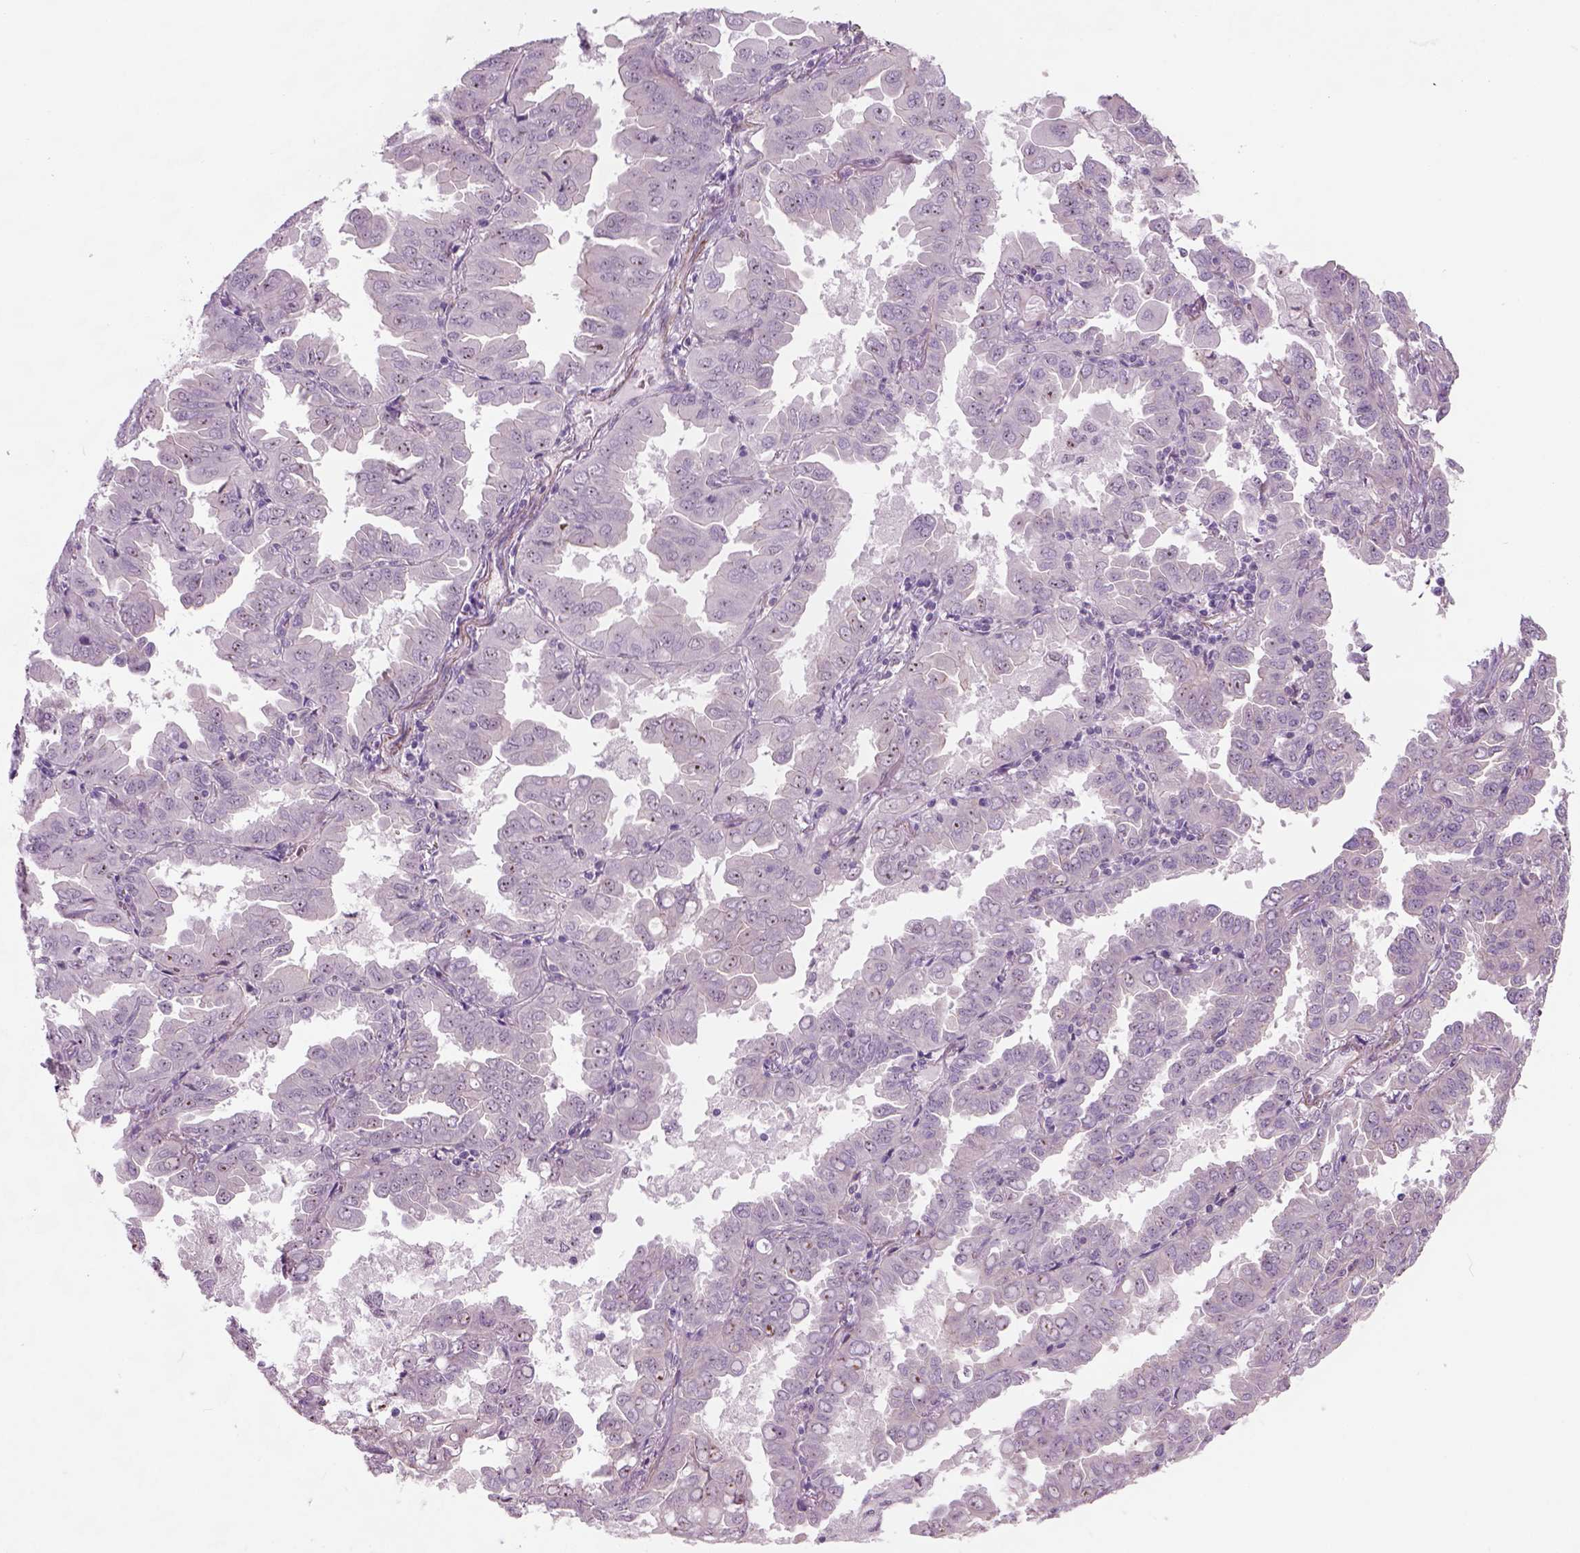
{"staining": {"intensity": "weak", "quantity": "25%-75%", "location": "nuclear"}, "tissue": "lung cancer", "cell_type": "Tumor cells", "image_type": "cancer", "snomed": [{"axis": "morphology", "description": "Adenocarcinoma, NOS"}, {"axis": "topography", "description": "Lung"}], "caption": "Adenocarcinoma (lung) stained with a brown dye demonstrates weak nuclear positive expression in about 25%-75% of tumor cells.", "gene": "RRS1", "patient": {"sex": "male", "age": 64}}